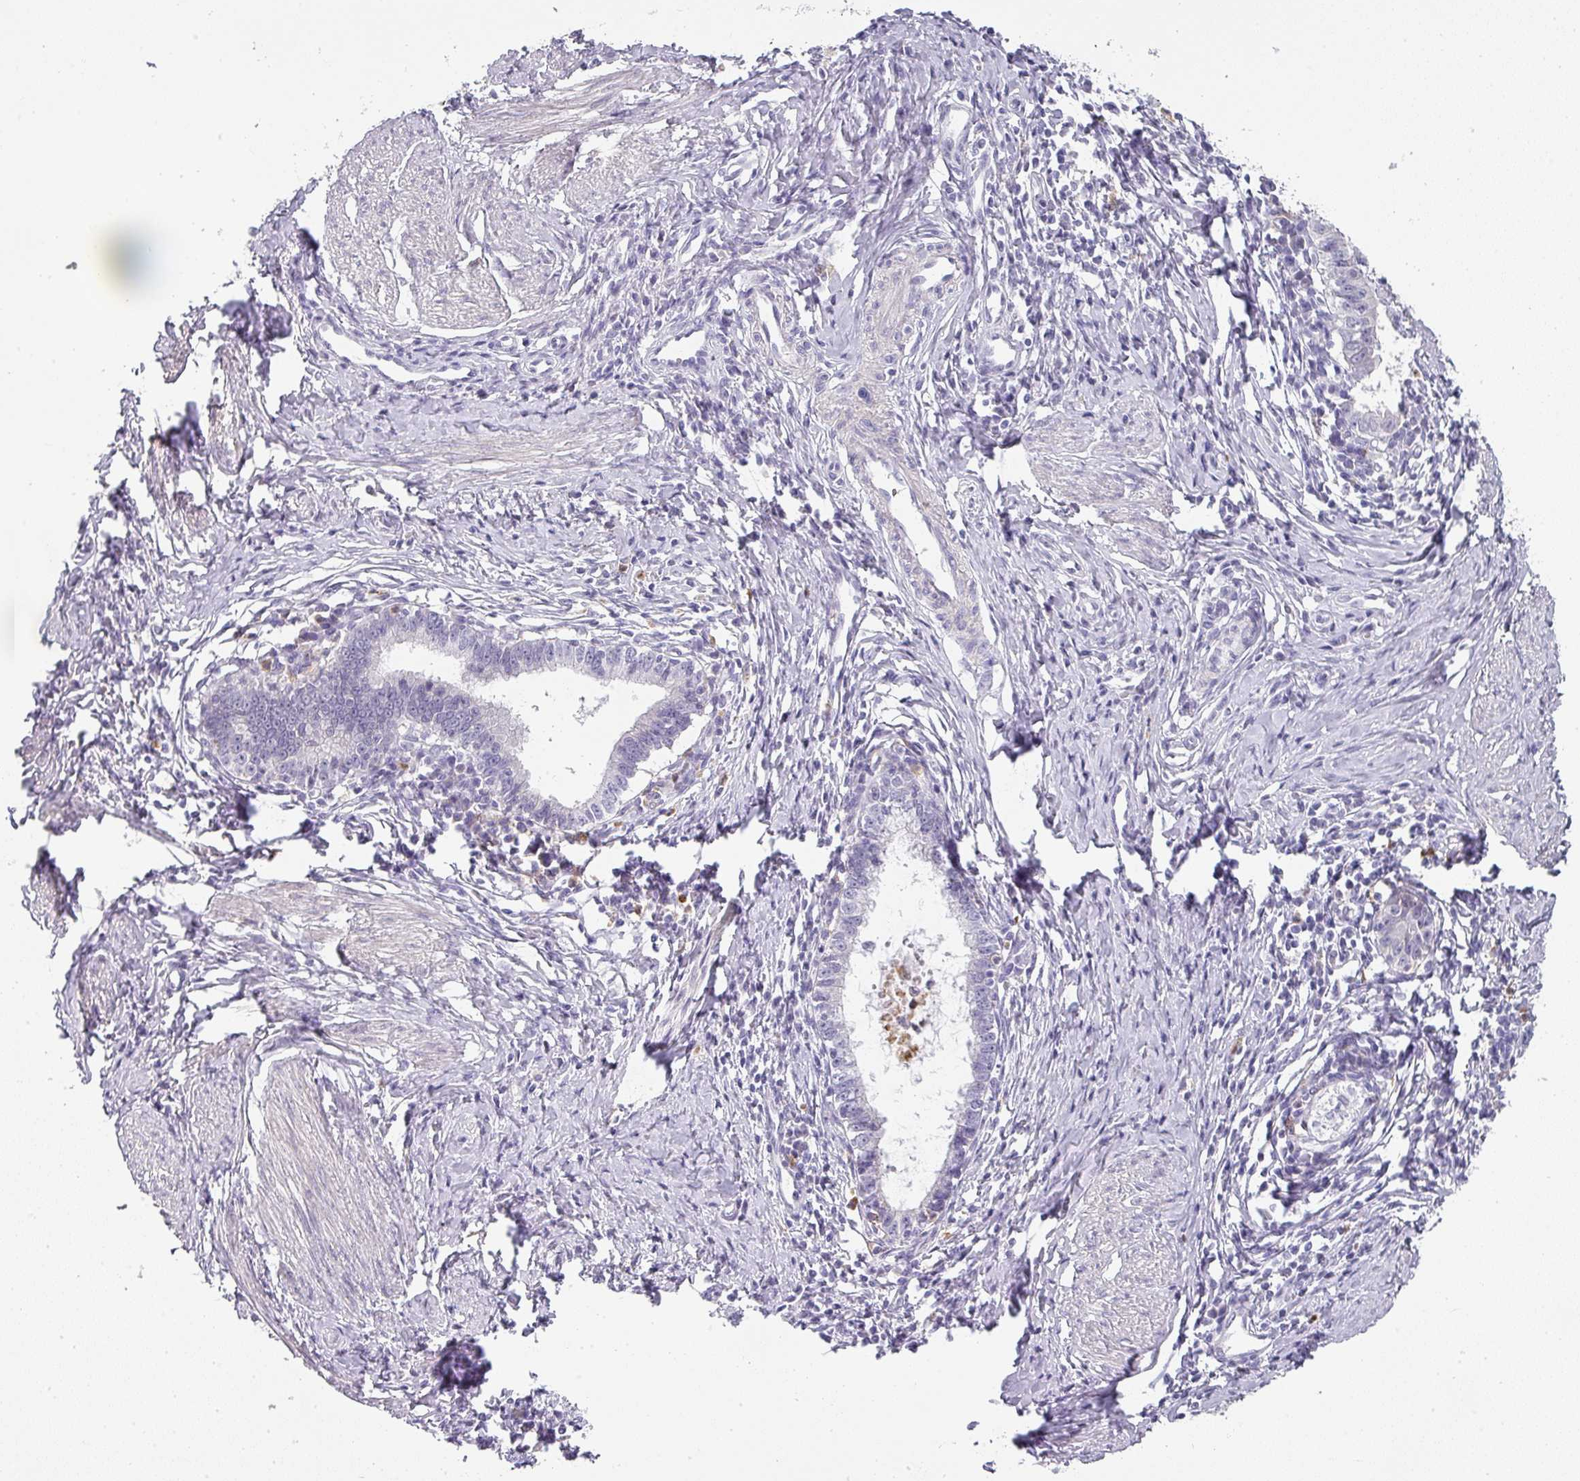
{"staining": {"intensity": "negative", "quantity": "none", "location": "none"}, "tissue": "cervical cancer", "cell_type": "Tumor cells", "image_type": "cancer", "snomed": [{"axis": "morphology", "description": "Adenocarcinoma, NOS"}, {"axis": "topography", "description": "Cervix"}], "caption": "High magnification brightfield microscopy of cervical cancer stained with DAB (brown) and counterstained with hematoxylin (blue): tumor cells show no significant positivity.", "gene": "BTLA", "patient": {"sex": "female", "age": 36}}